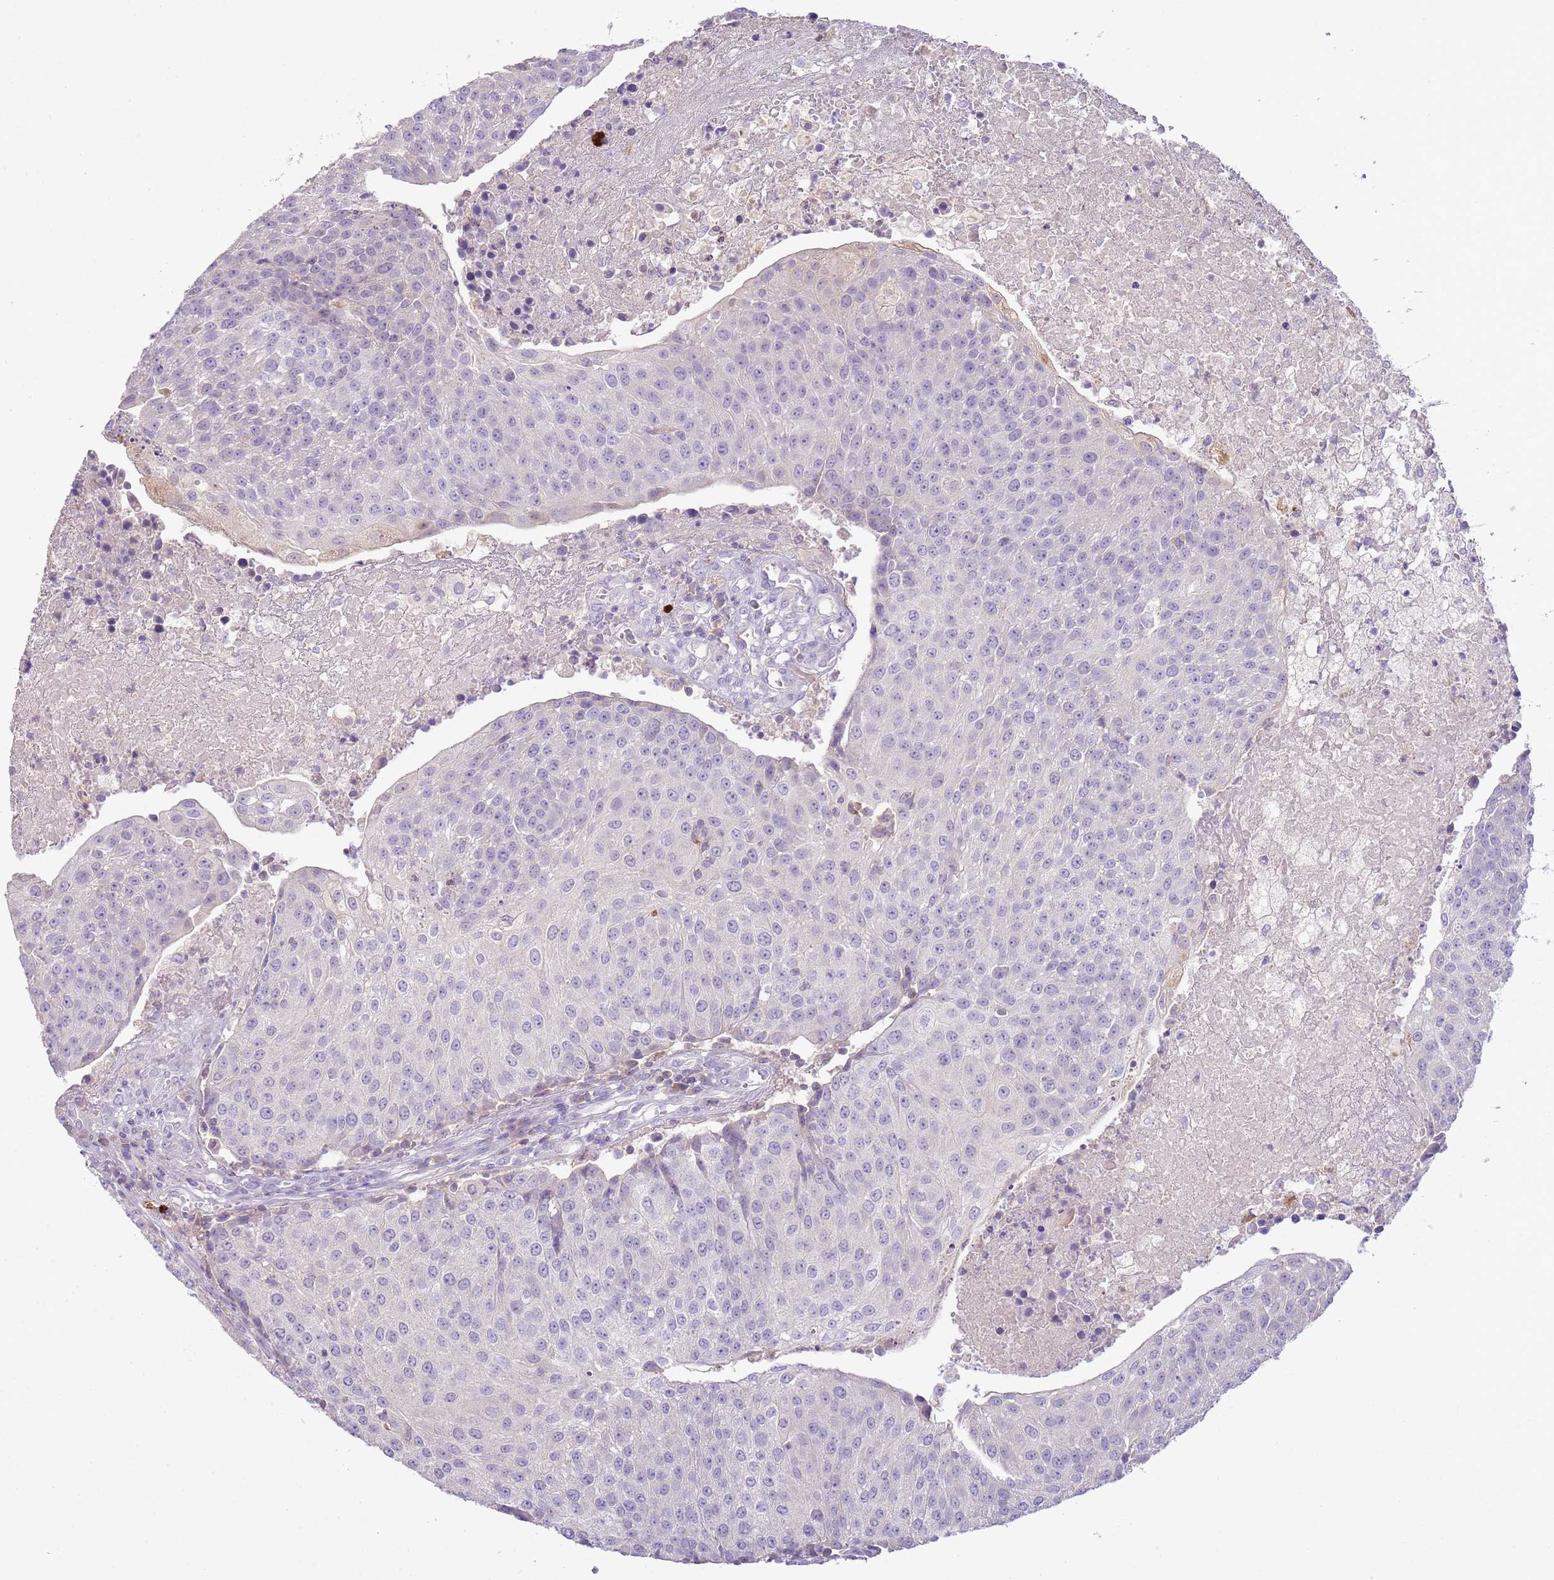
{"staining": {"intensity": "negative", "quantity": "none", "location": "none"}, "tissue": "urothelial cancer", "cell_type": "Tumor cells", "image_type": "cancer", "snomed": [{"axis": "morphology", "description": "Urothelial carcinoma, High grade"}, {"axis": "topography", "description": "Urinary bladder"}], "caption": "Immunohistochemistry micrograph of neoplastic tissue: human urothelial cancer stained with DAB (3,3'-diaminobenzidine) exhibits no significant protein positivity in tumor cells.", "gene": "IL2RG", "patient": {"sex": "female", "age": 85}}